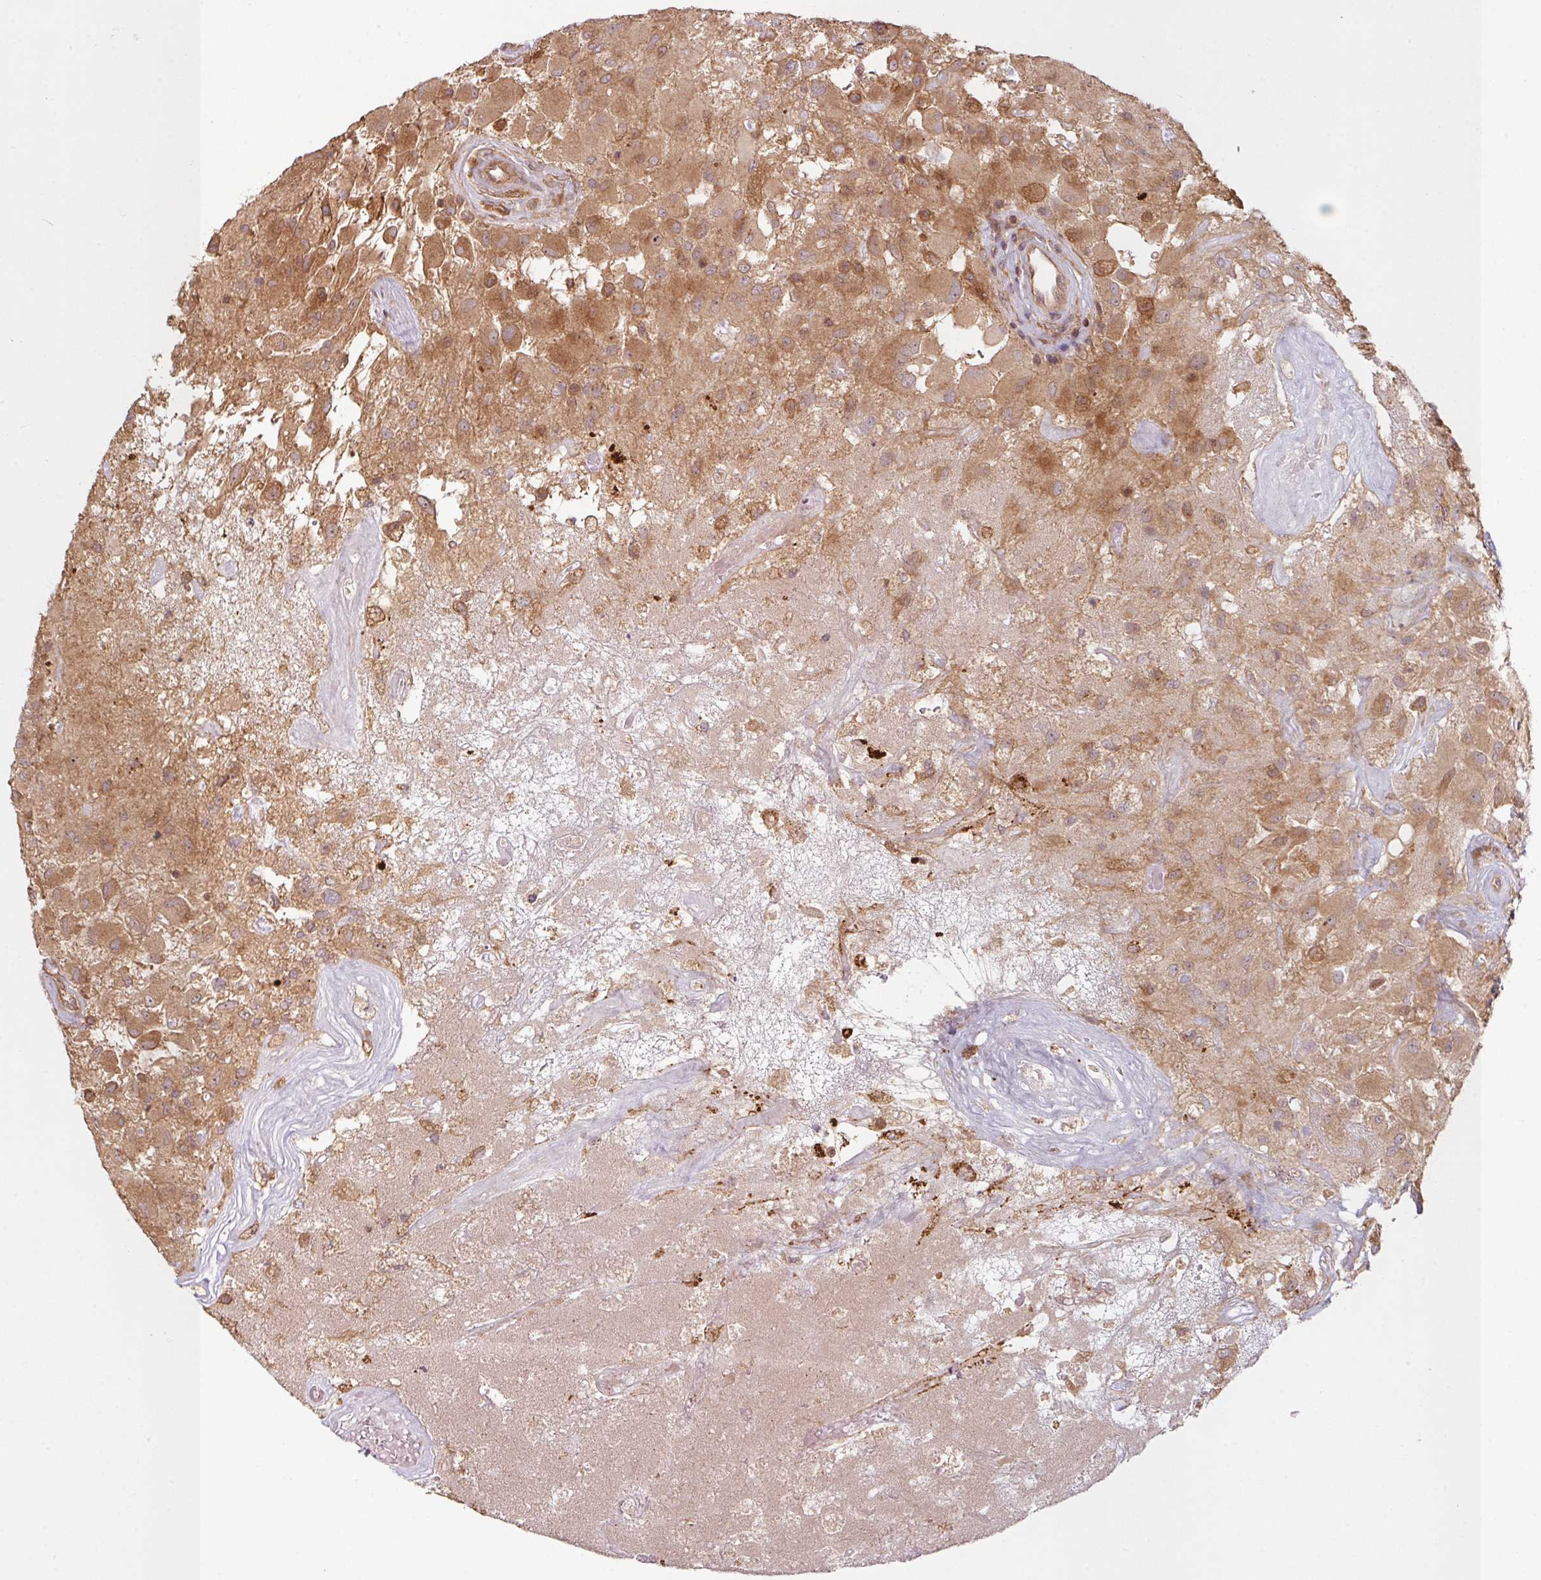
{"staining": {"intensity": "moderate", "quantity": "<25%", "location": "cytoplasmic/membranous"}, "tissue": "glioma", "cell_type": "Tumor cells", "image_type": "cancer", "snomed": [{"axis": "morphology", "description": "Glioma, malignant, High grade"}, {"axis": "topography", "description": "Brain"}], "caption": "Protein staining by immunohistochemistry (IHC) reveals moderate cytoplasmic/membranous staining in approximately <25% of tumor cells in glioma. The protein is stained brown, and the nuclei are stained in blue (DAB (3,3'-diaminobenzidine) IHC with brightfield microscopy, high magnification).", "gene": "RNF31", "patient": {"sex": "female", "age": 67}}